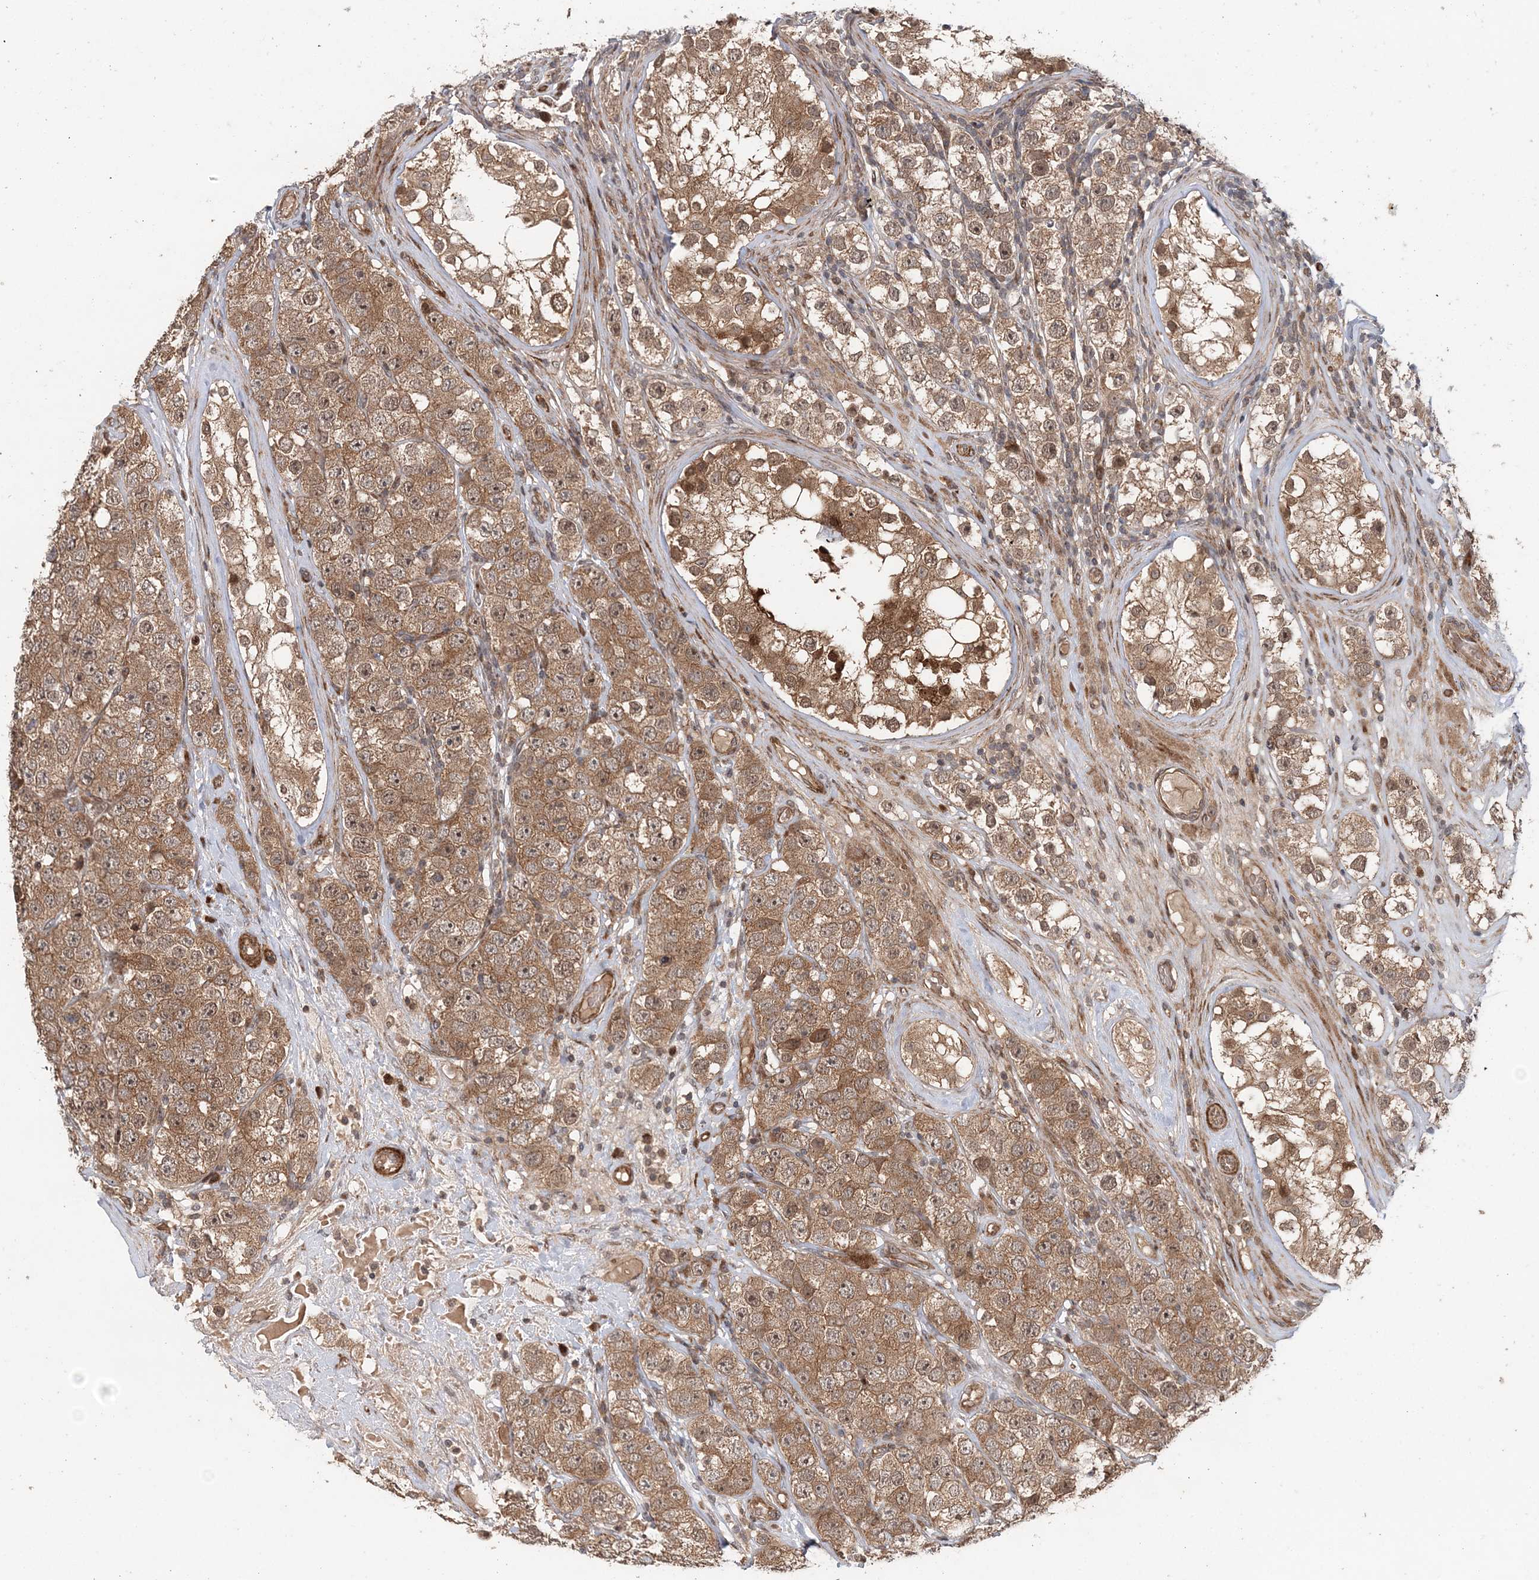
{"staining": {"intensity": "moderate", "quantity": ">75%", "location": "cytoplasmic/membranous,nuclear"}, "tissue": "testis cancer", "cell_type": "Tumor cells", "image_type": "cancer", "snomed": [{"axis": "morphology", "description": "Seminoma, NOS"}, {"axis": "topography", "description": "Testis"}], "caption": "Protein expression analysis of testis cancer exhibits moderate cytoplasmic/membranous and nuclear staining in about >75% of tumor cells.", "gene": "UBTD2", "patient": {"sex": "male", "age": 28}}